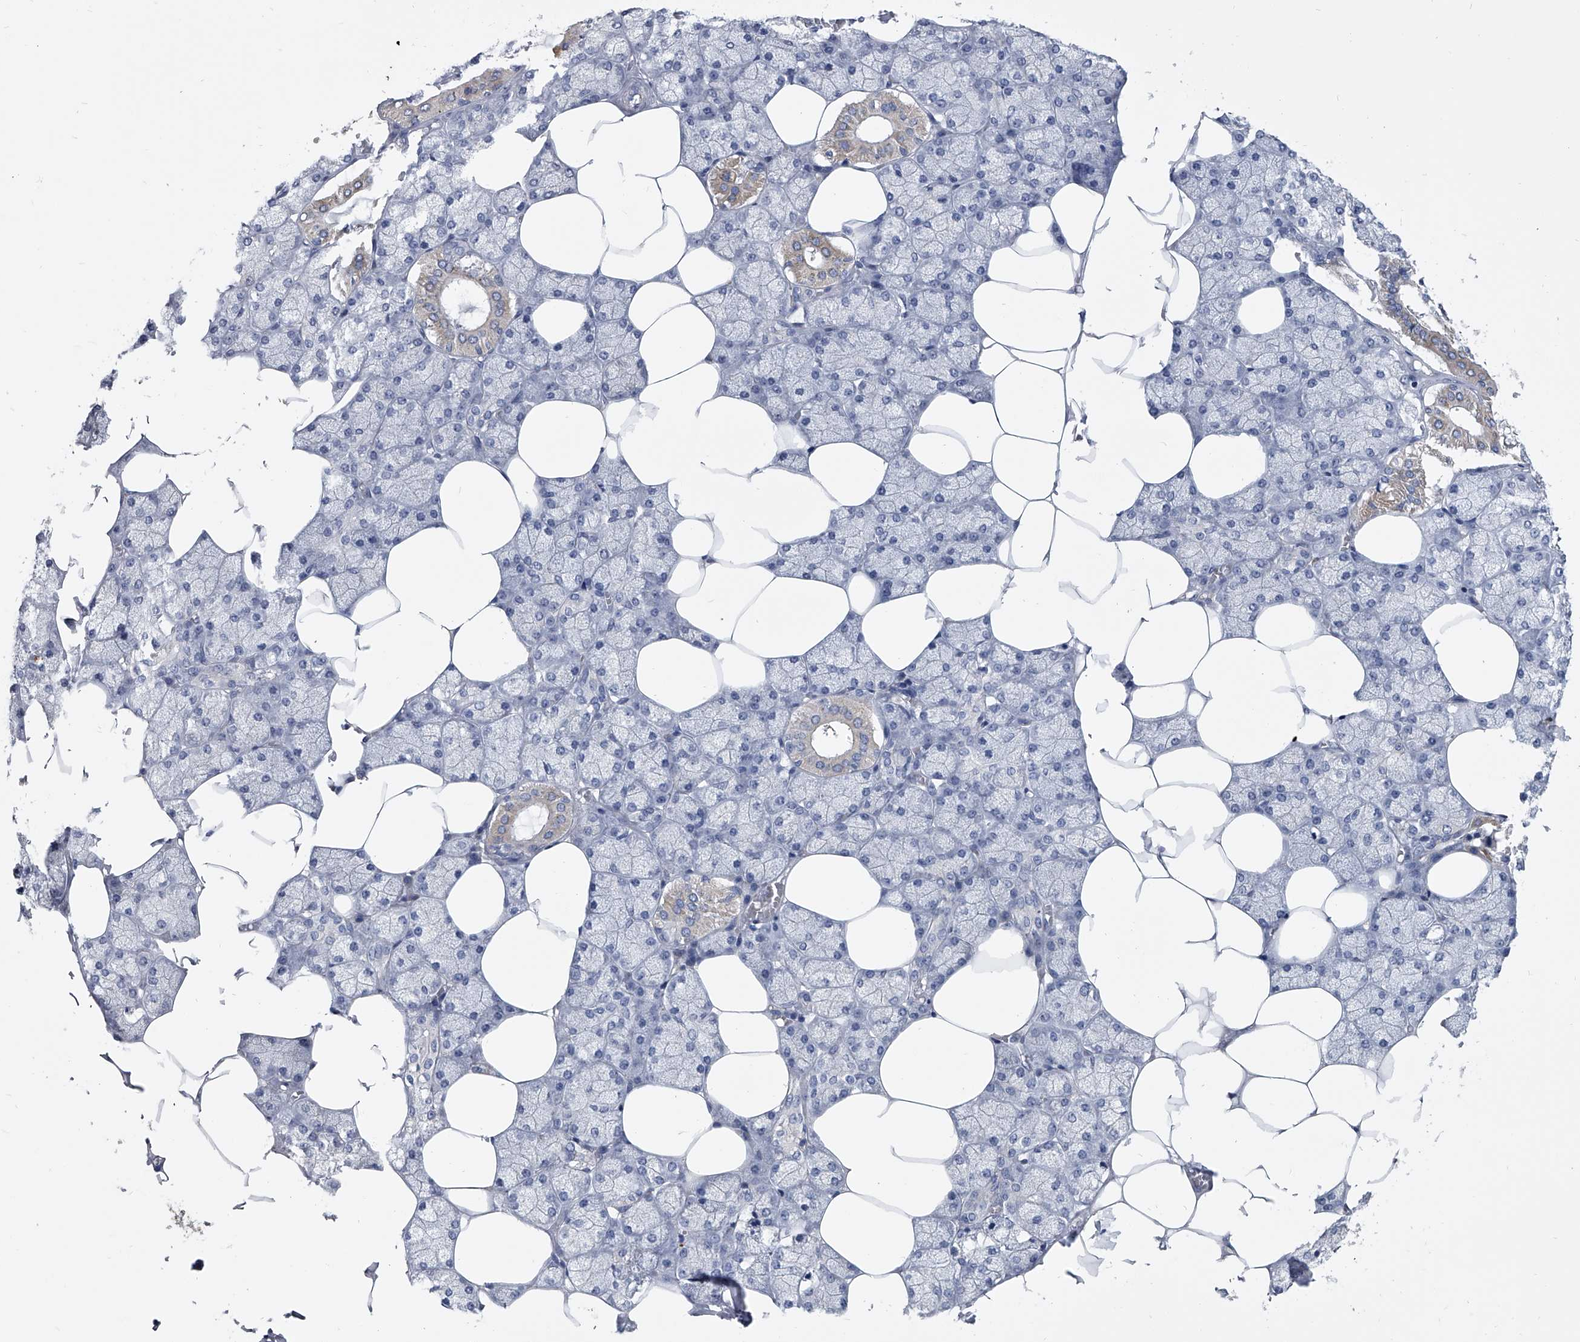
{"staining": {"intensity": "moderate", "quantity": "<25%", "location": "cytoplasmic/membranous"}, "tissue": "salivary gland", "cell_type": "Glandular cells", "image_type": "normal", "snomed": [{"axis": "morphology", "description": "Normal tissue, NOS"}, {"axis": "topography", "description": "Salivary gland"}], "caption": "Immunohistochemical staining of benign human salivary gland exhibits low levels of moderate cytoplasmic/membranous staining in approximately <25% of glandular cells.", "gene": "SPP1", "patient": {"sex": "male", "age": 62}}